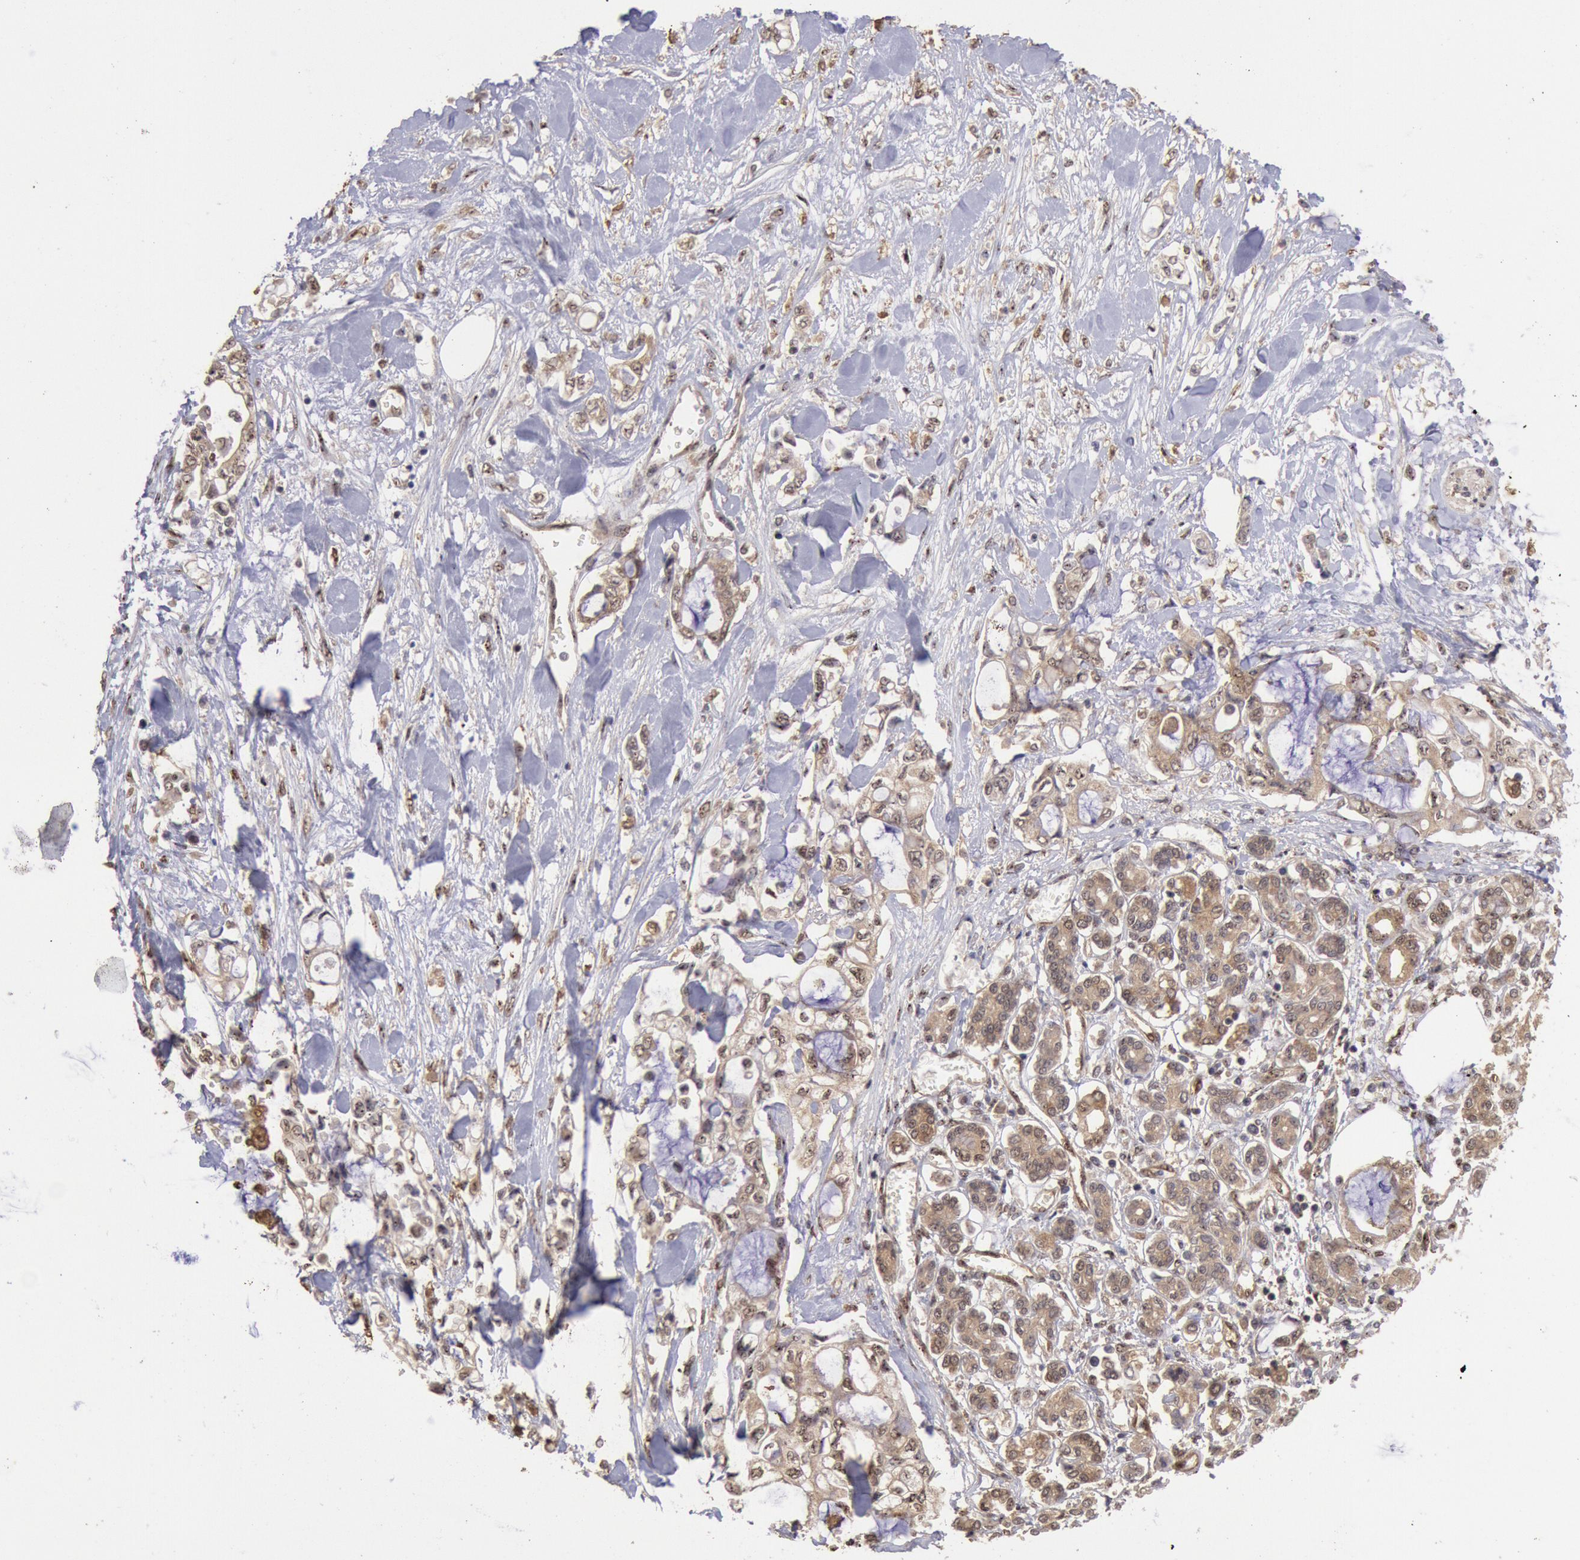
{"staining": {"intensity": "weak", "quantity": "25%-75%", "location": "cytoplasmic/membranous"}, "tissue": "pancreatic cancer", "cell_type": "Tumor cells", "image_type": "cancer", "snomed": [{"axis": "morphology", "description": "Adenocarcinoma, NOS"}, {"axis": "topography", "description": "Pancreas"}], "caption": "Tumor cells show low levels of weak cytoplasmic/membranous staining in about 25%-75% of cells in pancreatic adenocarcinoma. The staining was performed using DAB (3,3'-diaminobenzidine) to visualize the protein expression in brown, while the nuclei were stained in blue with hematoxylin (Magnification: 20x).", "gene": "STX17", "patient": {"sex": "female", "age": 70}}